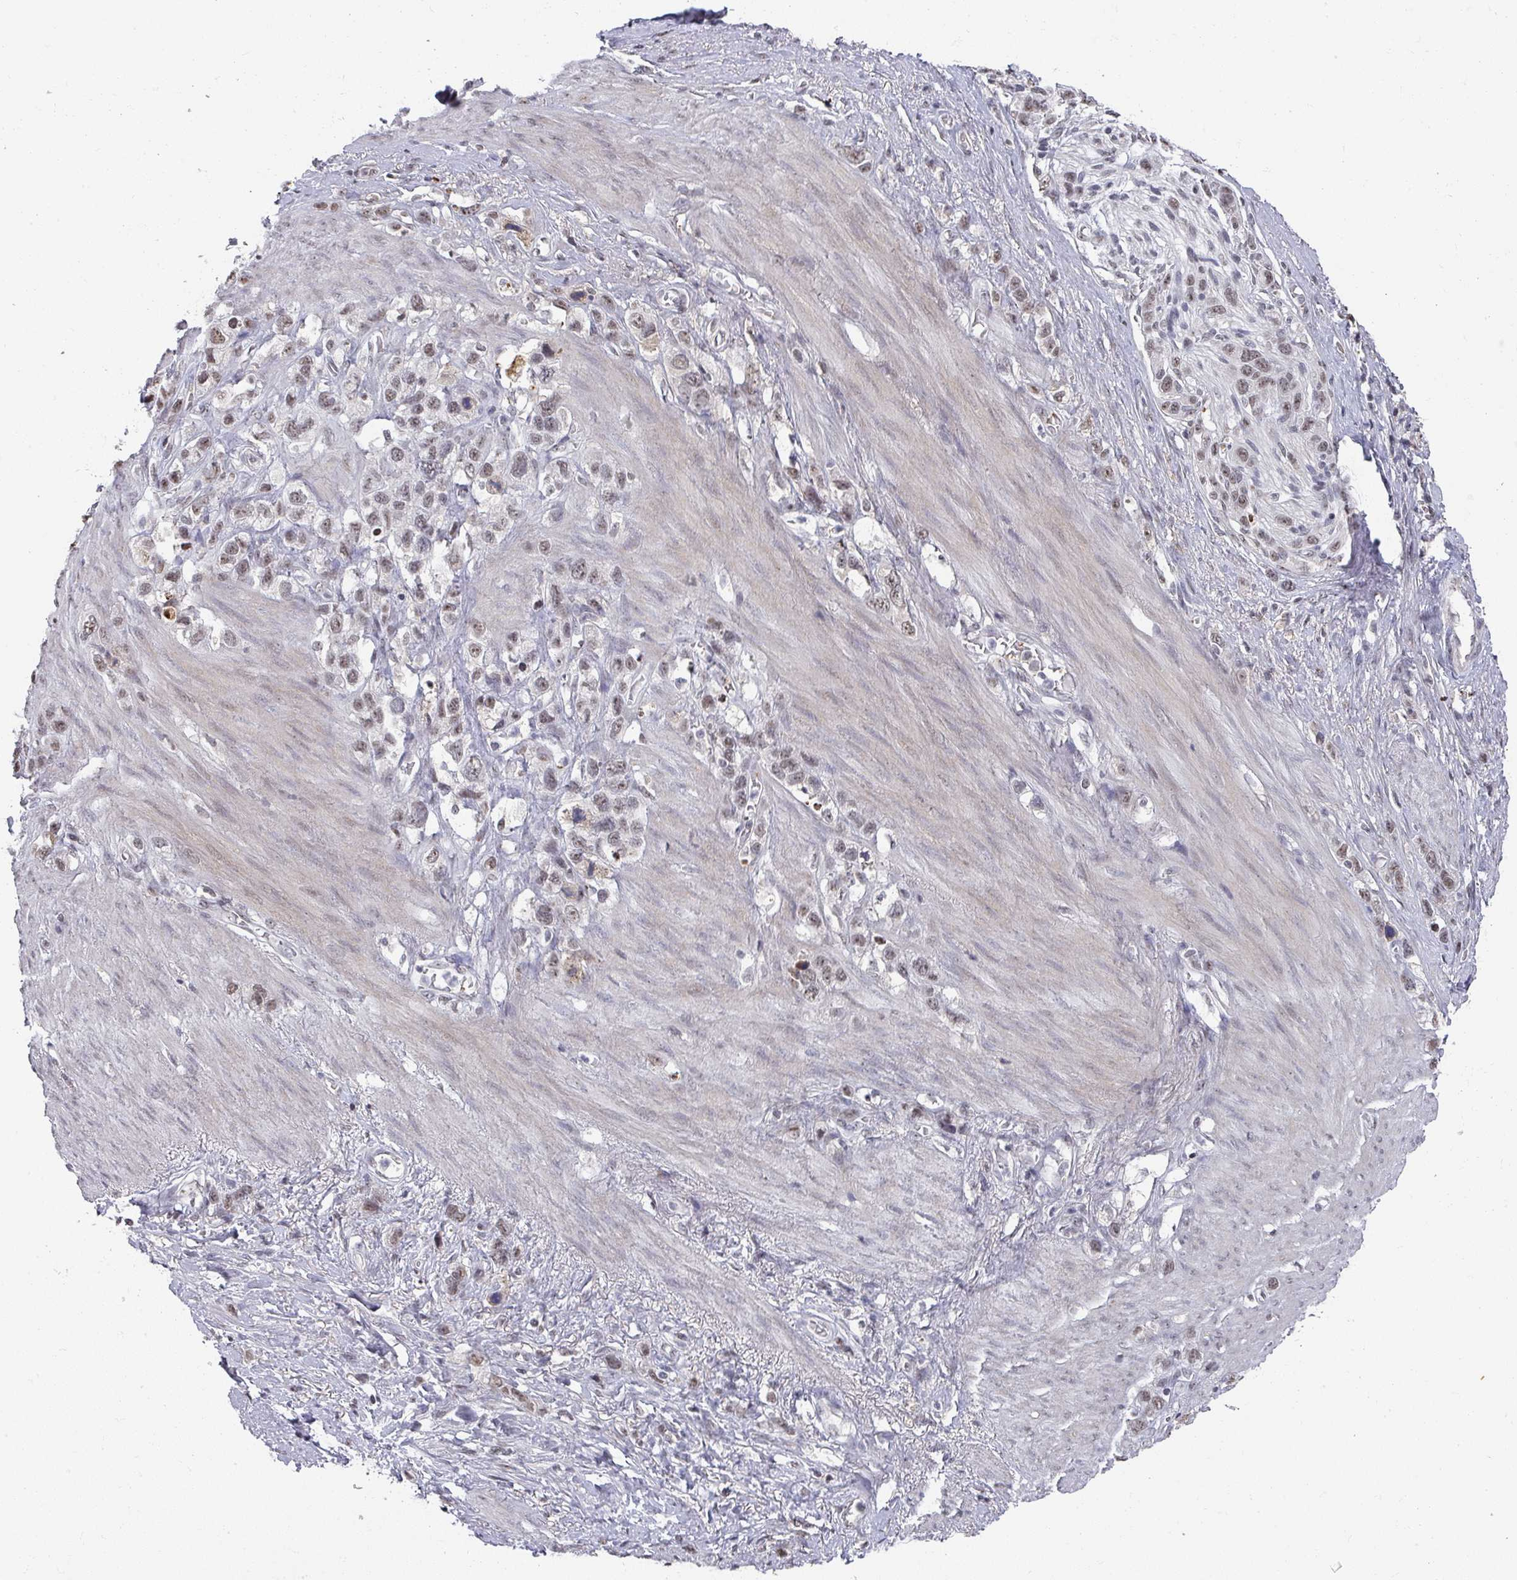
{"staining": {"intensity": "weak", "quantity": "25%-75%", "location": "nuclear"}, "tissue": "stomach cancer", "cell_type": "Tumor cells", "image_type": "cancer", "snomed": [{"axis": "morphology", "description": "Adenocarcinoma, NOS"}, {"axis": "topography", "description": "Stomach"}], "caption": "Protein expression analysis of stomach cancer demonstrates weak nuclear positivity in approximately 25%-75% of tumor cells. (DAB (3,3'-diaminobenzidine) IHC, brown staining for protein, blue staining for nuclei).", "gene": "ZNF654", "patient": {"sex": "female", "age": 65}}